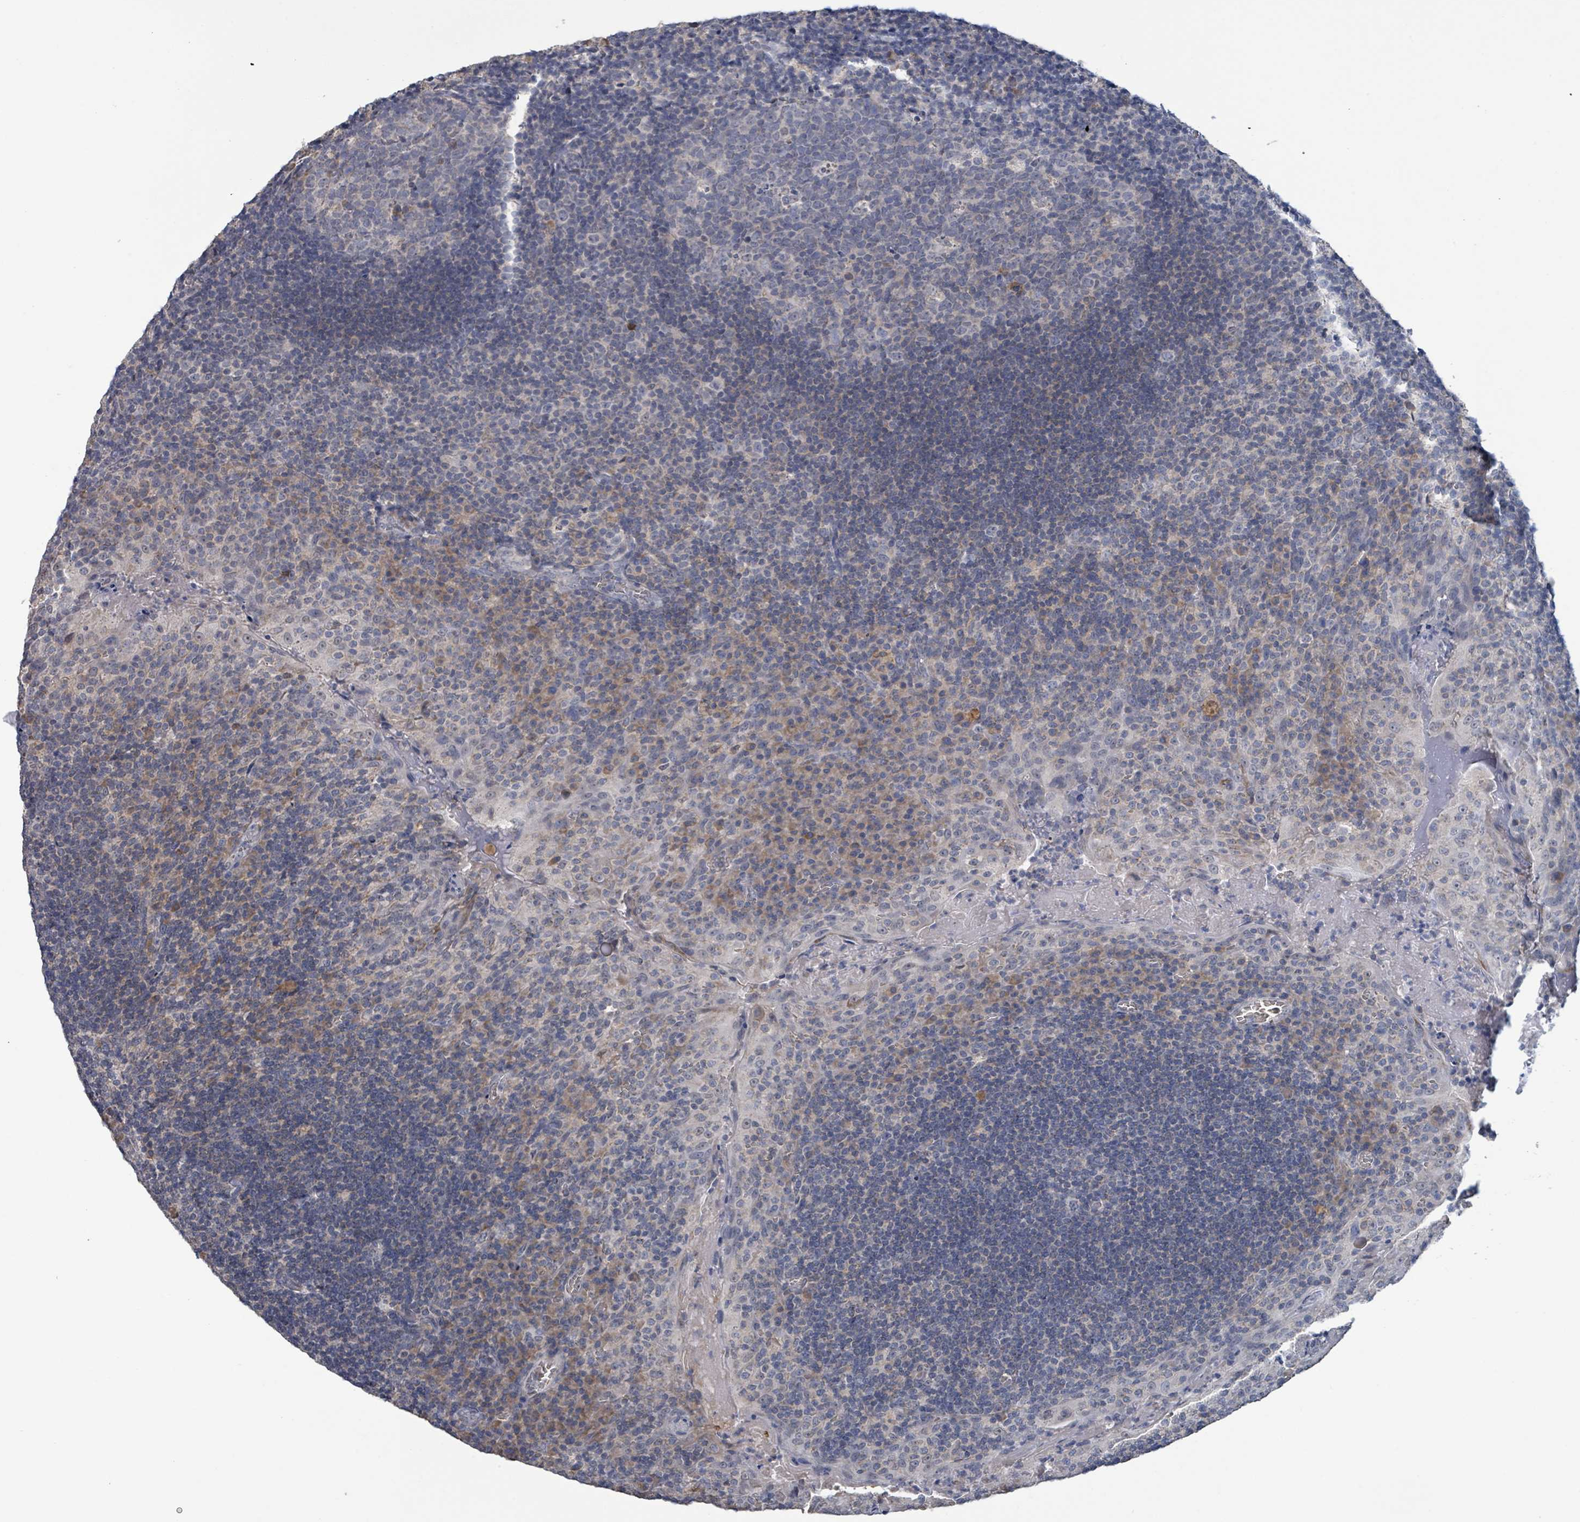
{"staining": {"intensity": "negative", "quantity": "none", "location": "none"}, "tissue": "tonsil", "cell_type": "Germinal center cells", "image_type": "normal", "snomed": [{"axis": "morphology", "description": "Normal tissue, NOS"}, {"axis": "topography", "description": "Tonsil"}], "caption": "Unremarkable tonsil was stained to show a protein in brown. There is no significant positivity in germinal center cells. (Stains: DAB immunohistochemistry with hematoxylin counter stain, Microscopy: brightfield microscopy at high magnification).", "gene": "SEBOX", "patient": {"sex": "male", "age": 17}}